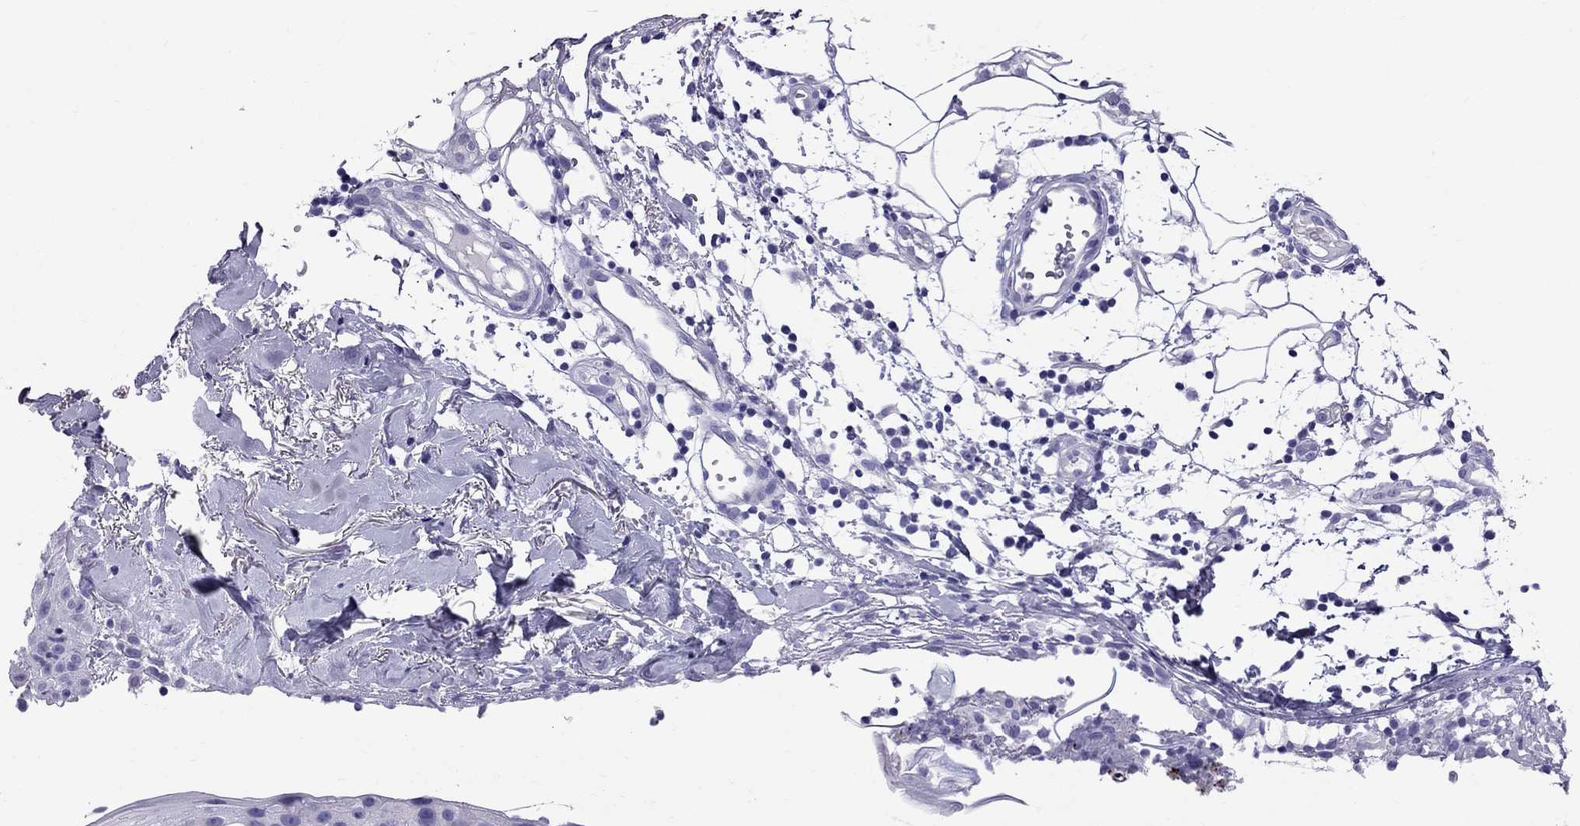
{"staining": {"intensity": "negative", "quantity": "none", "location": "none"}, "tissue": "skin cancer", "cell_type": "Tumor cells", "image_type": "cancer", "snomed": [{"axis": "morphology", "description": "Squamous cell carcinoma, NOS"}, {"axis": "topography", "description": "Skin"}], "caption": "Squamous cell carcinoma (skin) was stained to show a protein in brown. There is no significant staining in tumor cells.", "gene": "TTLL13", "patient": {"sex": "male", "age": 71}}